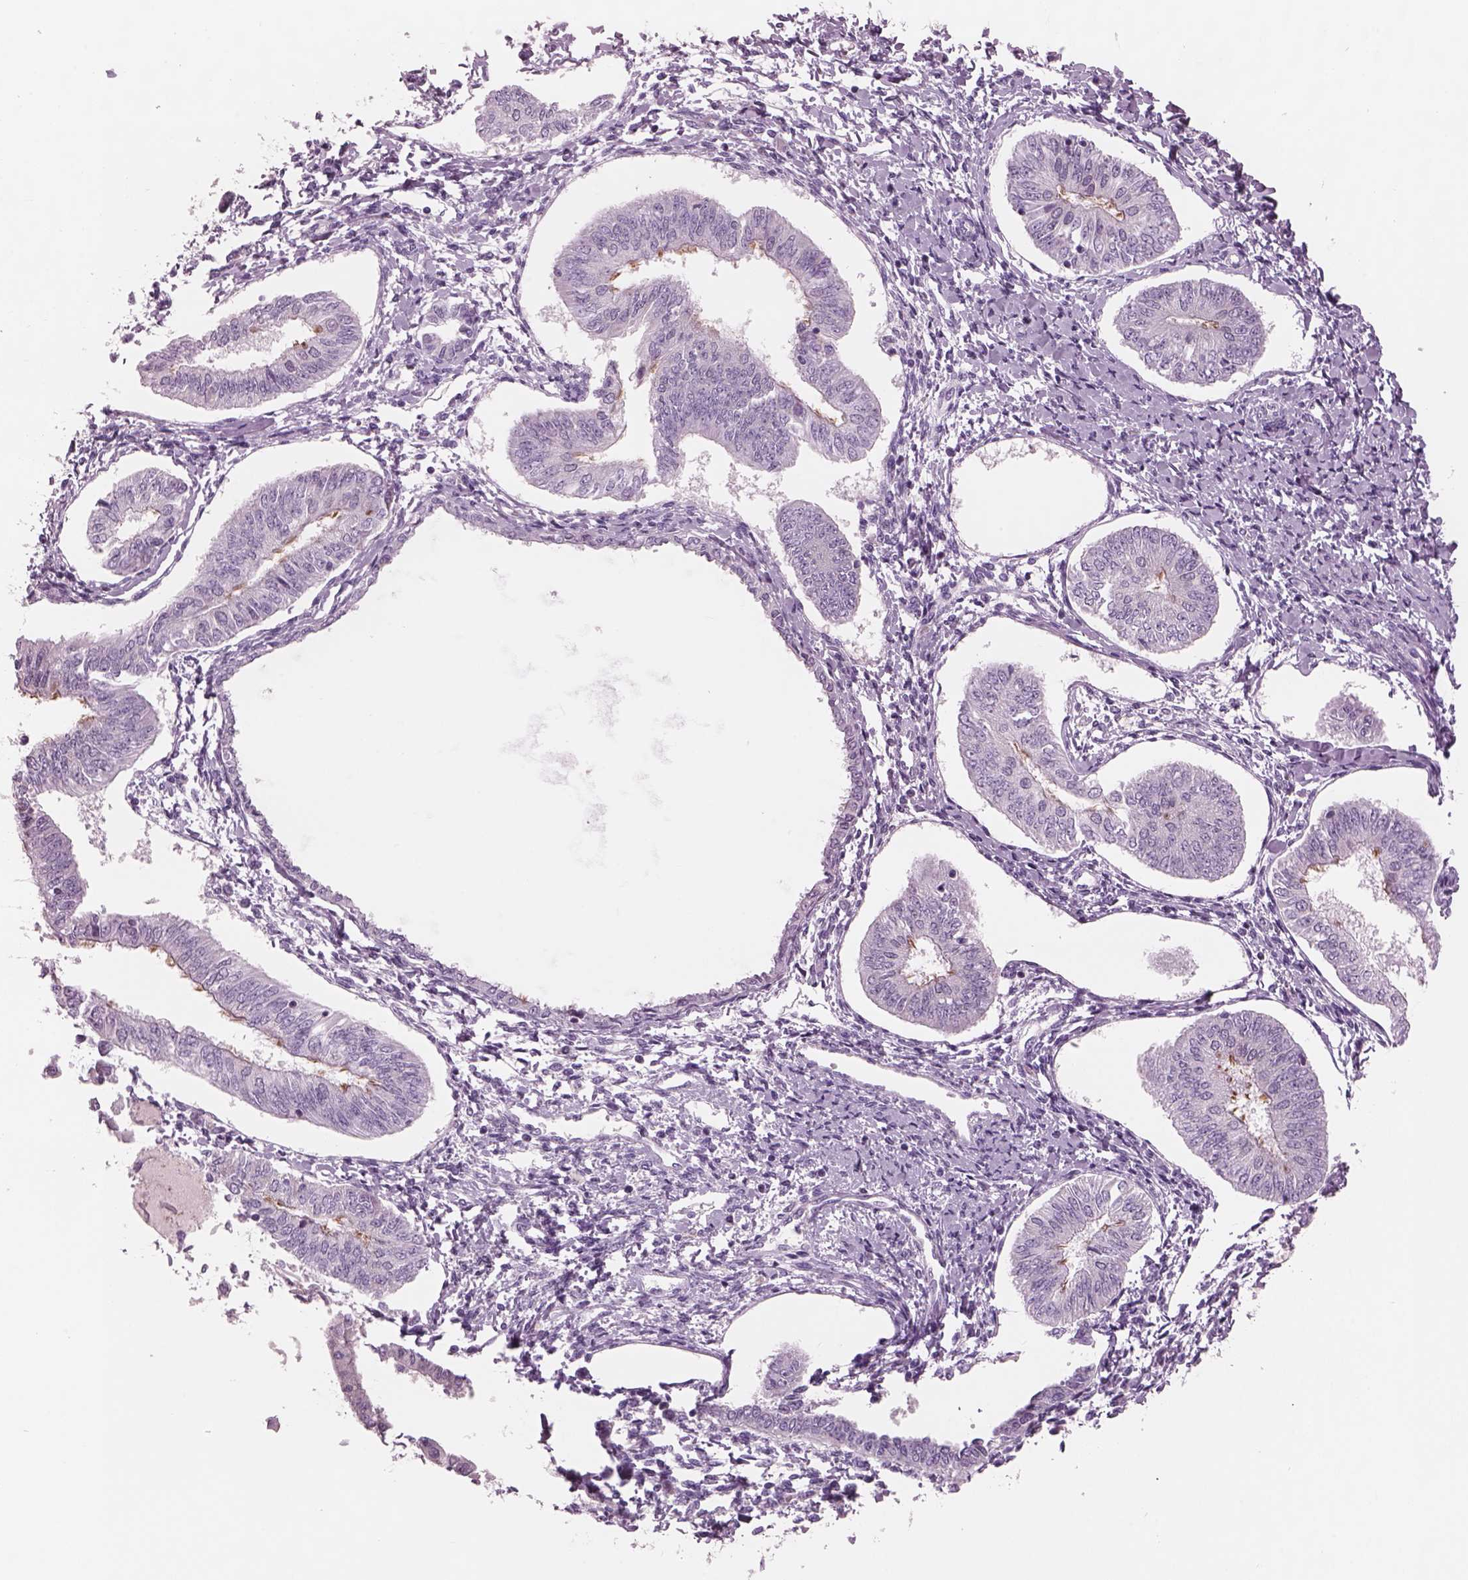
{"staining": {"intensity": "negative", "quantity": "none", "location": "none"}, "tissue": "endometrial cancer", "cell_type": "Tumor cells", "image_type": "cancer", "snomed": [{"axis": "morphology", "description": "Adenocarcinoma, NOS"}, {"axis": "topography", "description": "Endometrium"}], "caption": "Immunohistochemistry (IHC) micrograph of neoplastic tissue: human endometrial adenocarcinoma stained with DAB shows no significant protein expression in tumor cells.", "gene": "PACRG", "patient": {"sex": "female", "age": 58}}